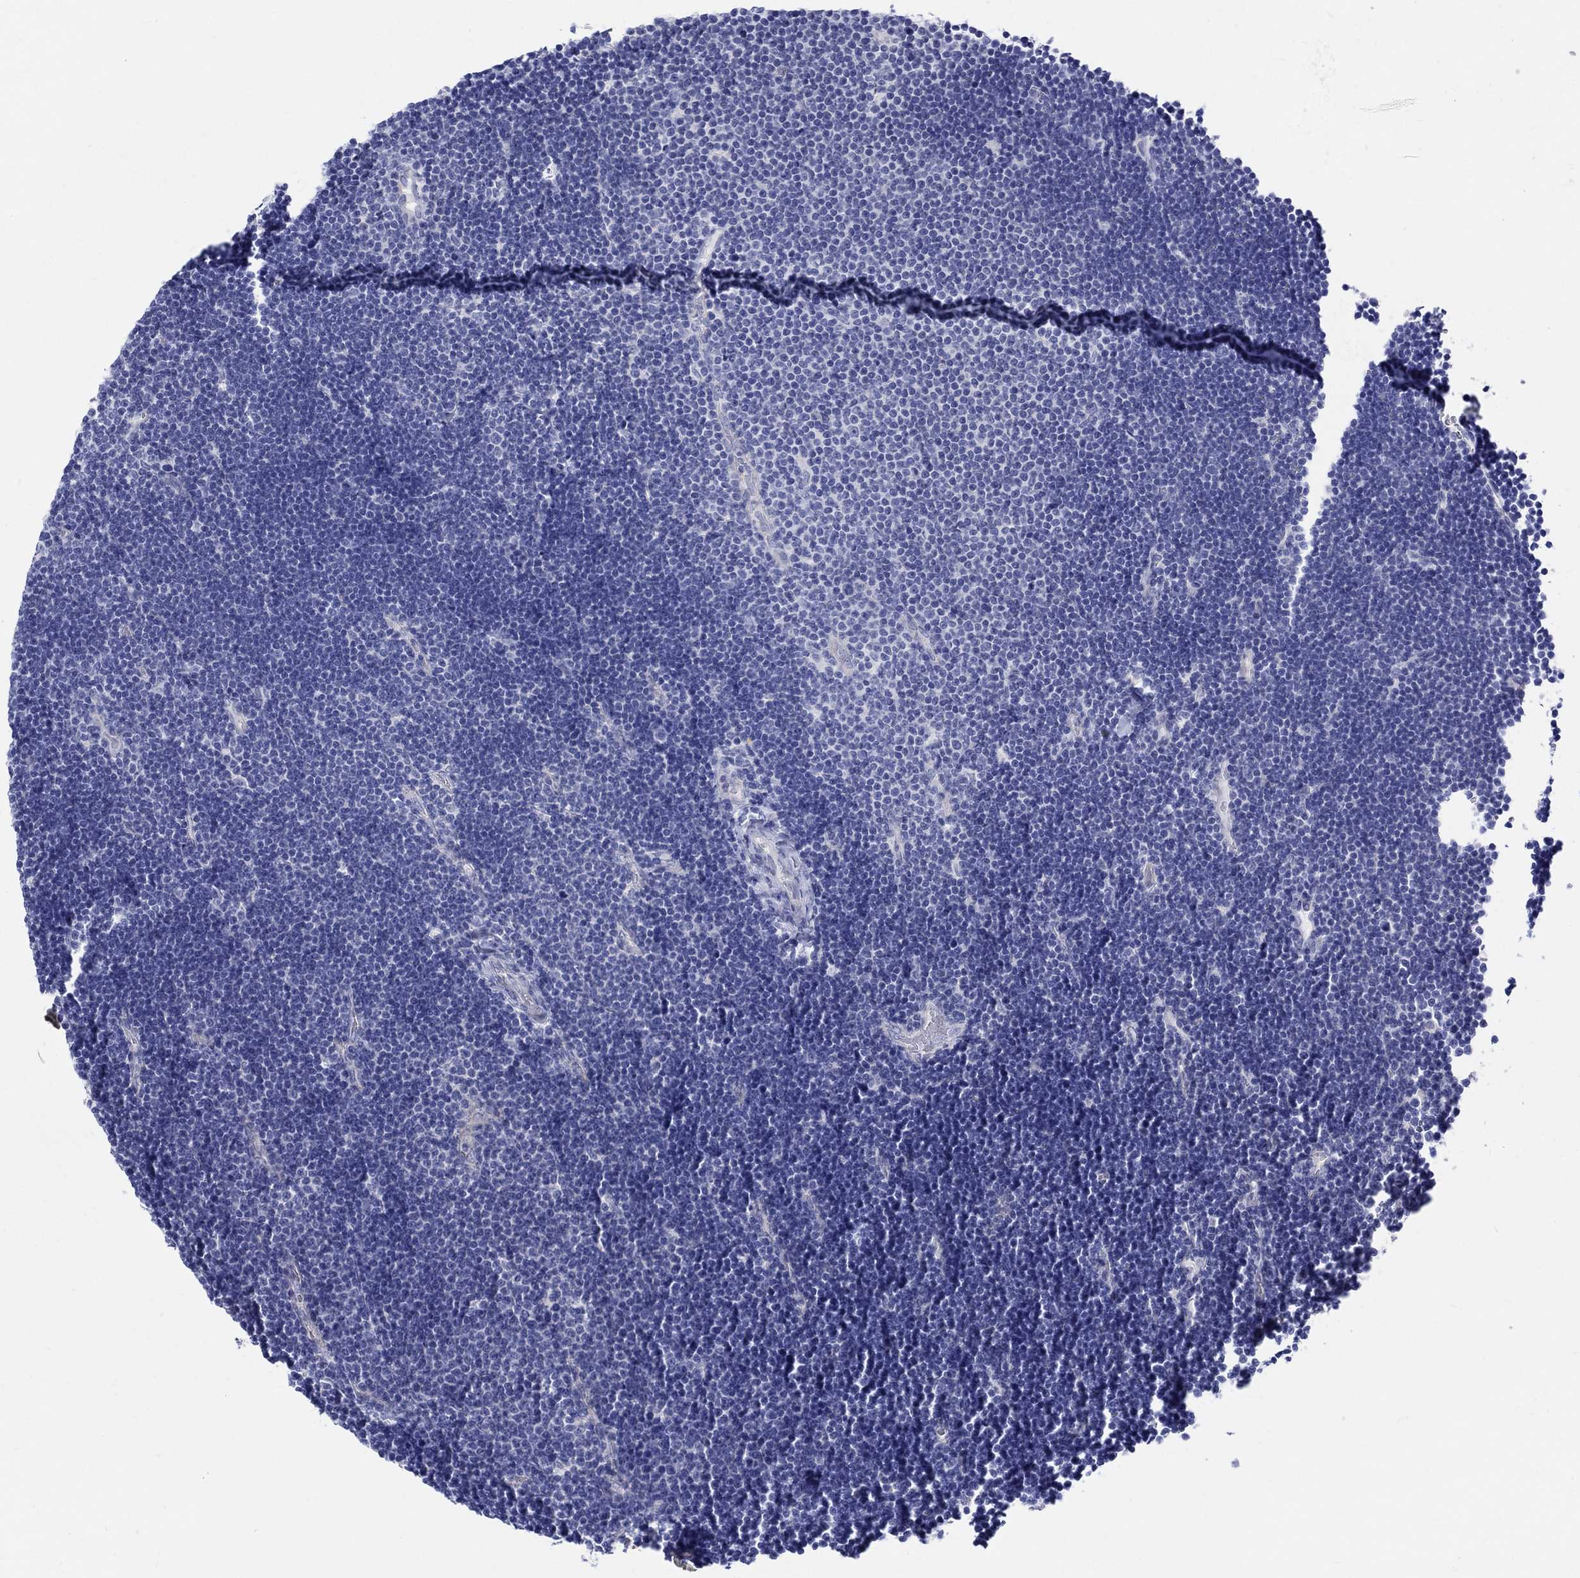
{"staining": {"intensity": "negative", "quantity": "none", "location": "none"}, "tissue": "lymphoma", "cell_type": "Tumor cells", "image_type": "cancer", "snomed": [{"axis": "morphology", "description": "Malignant lymphoma, non-Hodgkin's type, Low grade"}, {"axis": "topography", "description": "Brain"}], "caption": "Immunohistochemical staining of malignant lymphoma, non-Hodgkin's type (low-grade) reveals no significant positivity in tumor cells. (Stains: DAB immunohistochemistry (IHC) with hematoxylin counter stain, Microscopy: brightfield microscopy at high magnification).", "gene": "SH2D7", "patient": {"sex": "female", "age": 66}}